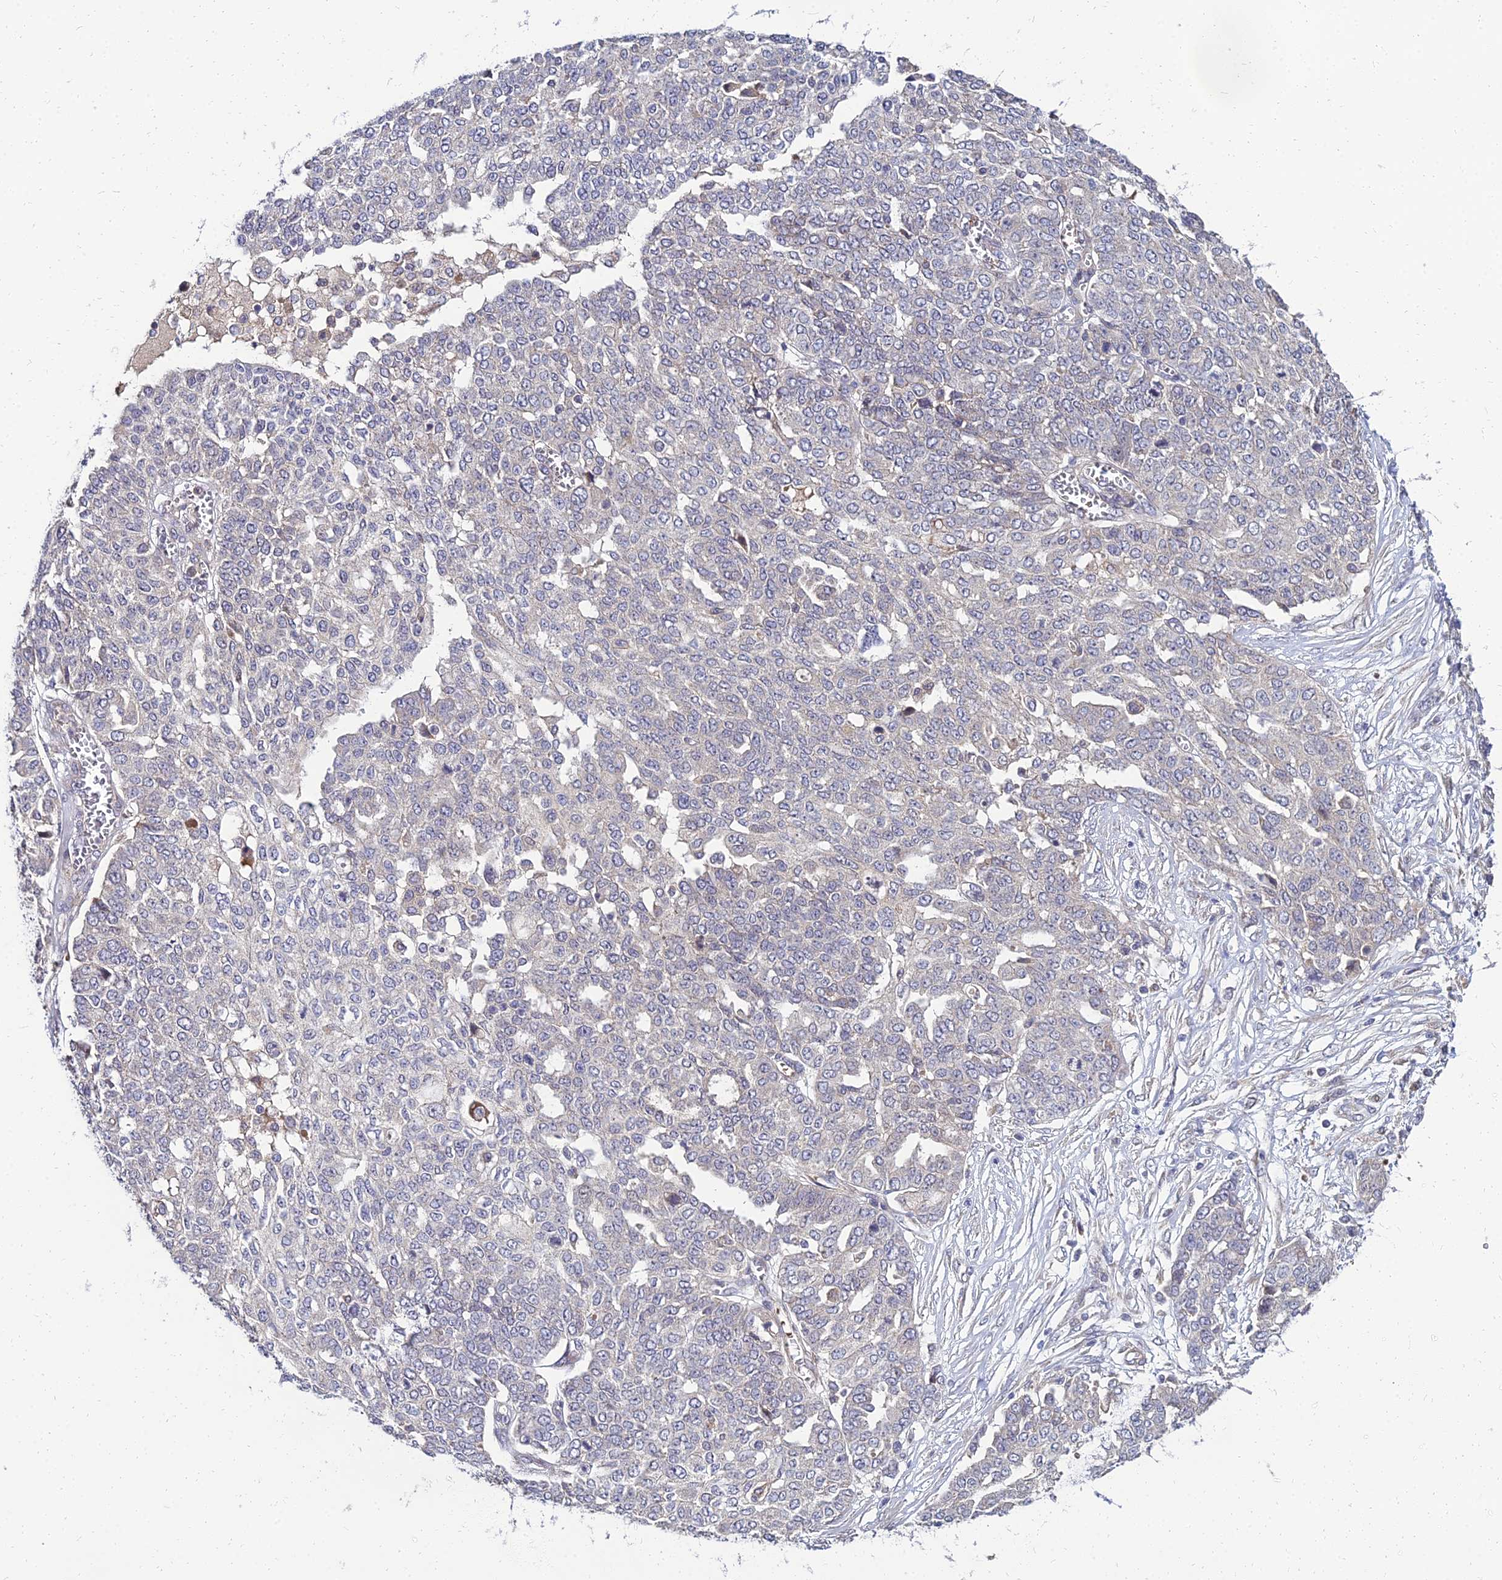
{"staining": {"intensity": "negative", "quantity": "none", "location": "none"}, "tissue": "ovarian cancer", "cell_type": "Tumor cells", "image_type": "cancer", "snomed": [{"axis": "morphology", "description": "Cystadenocarcinoma, serous, NOS"}, {"axis": "topography", "description": "Soft tissue"}, {"axis": "topography", "description": "Ovary"}], "caption": "DAB immunohistochemical staining of ovarian cancer reveals no significant expression in tumor cells.", "gene": "NPY", "patient": {"sex": "female", "age": 57}}